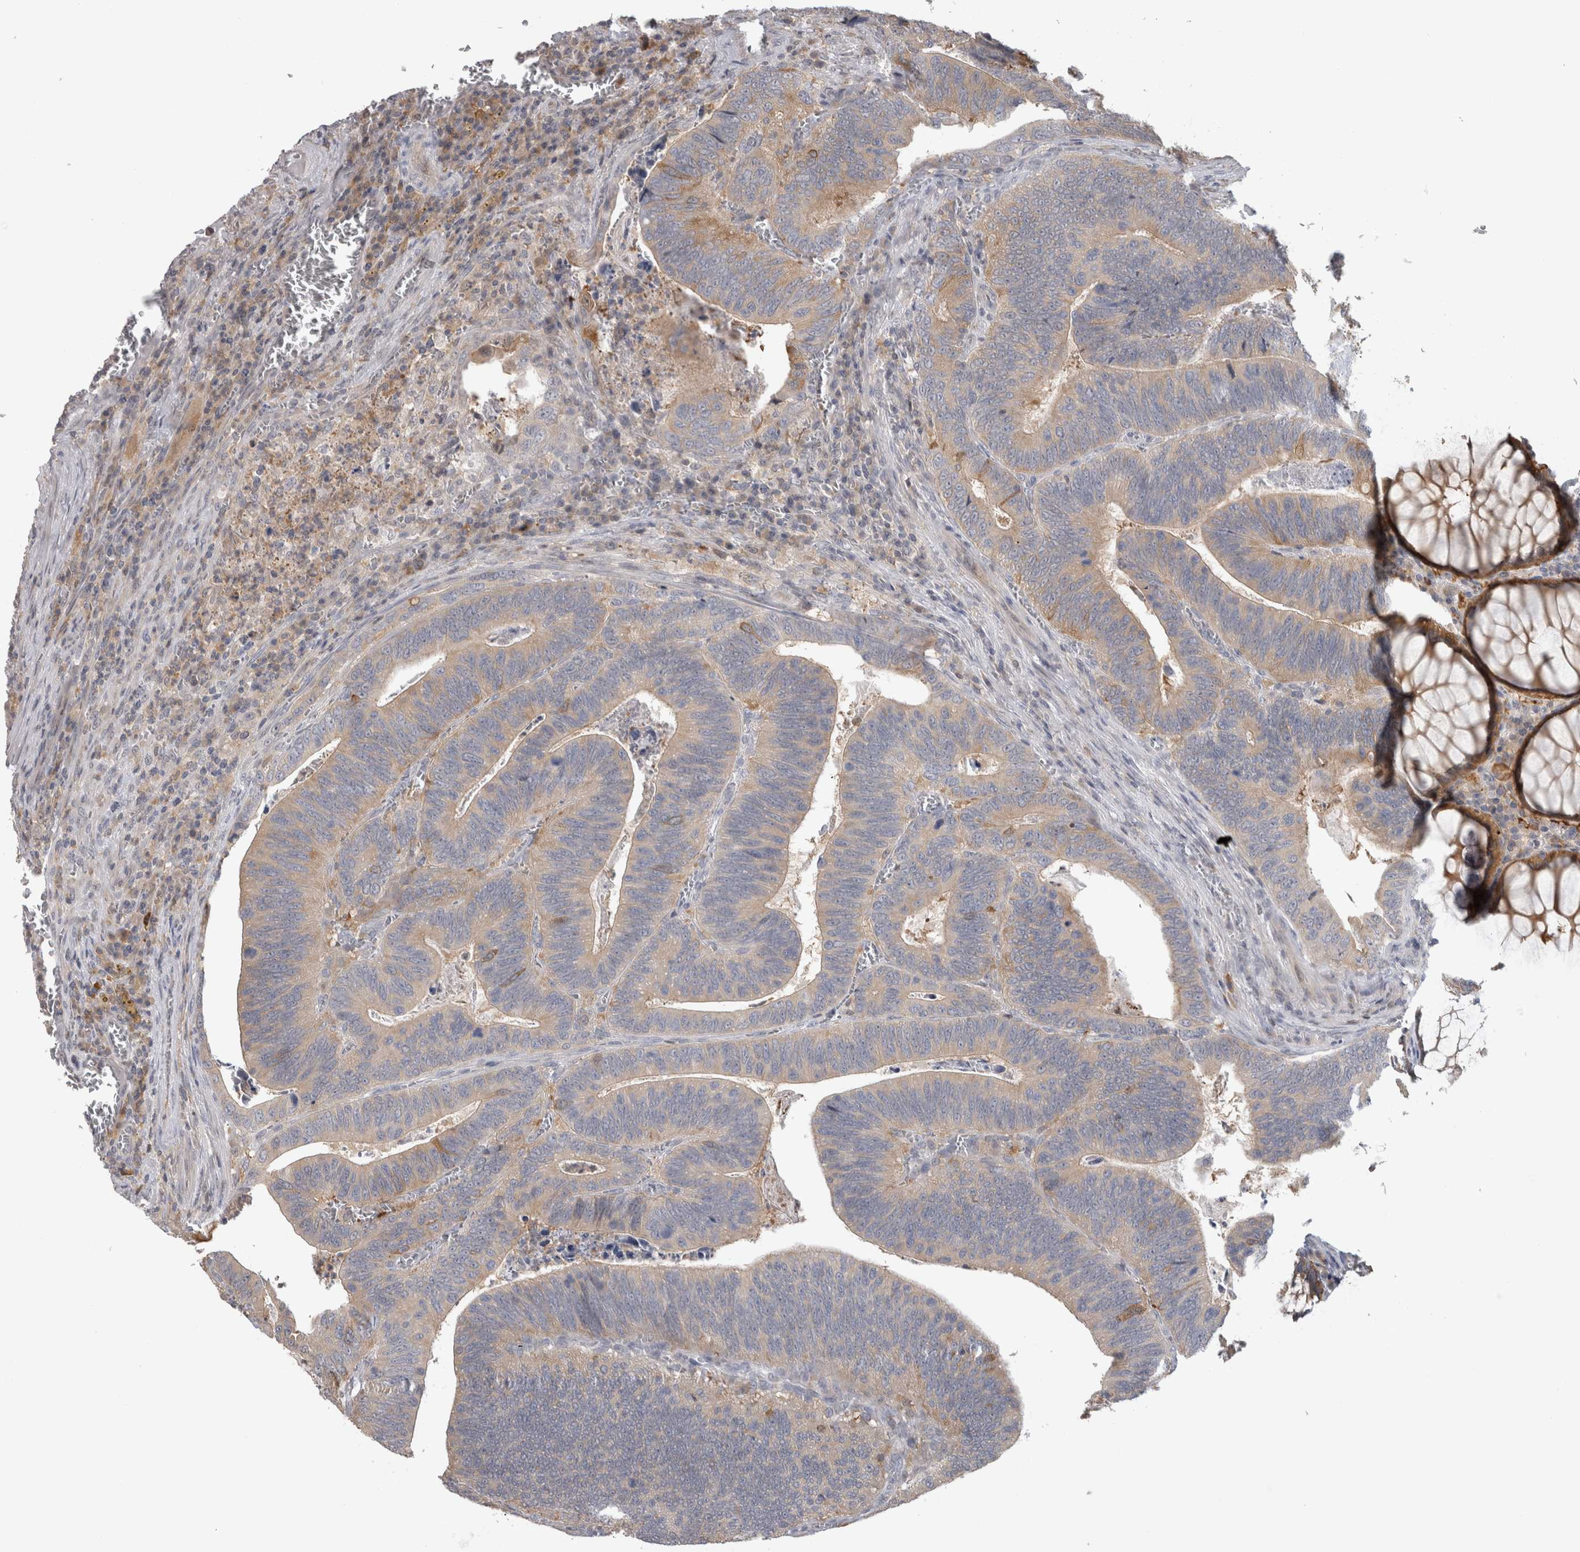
{"staining": {"intensity": "weak", "quantity": "25%-75%", "location": "cytoplasmic/membranous"}, "tissue": "colorectal cancer", "cell_type": "Tumor cells", "image_type": "cancer", "snomed": [{"axis": "morphology", "description": "Inflammation, NOS"}, {"axis": "morphology", "description": "Adenocarcinoma, NOS"}, {"axis": "topography", "description": "Colon"}], "caption": "Tumor cells show weak cytoplasmic/membranous positivity in approximately 25%-75% of cells in adenocarcinoma (colorectal).", "gene": "USH1G", "patient": {"sex": "male", "age": 72}}